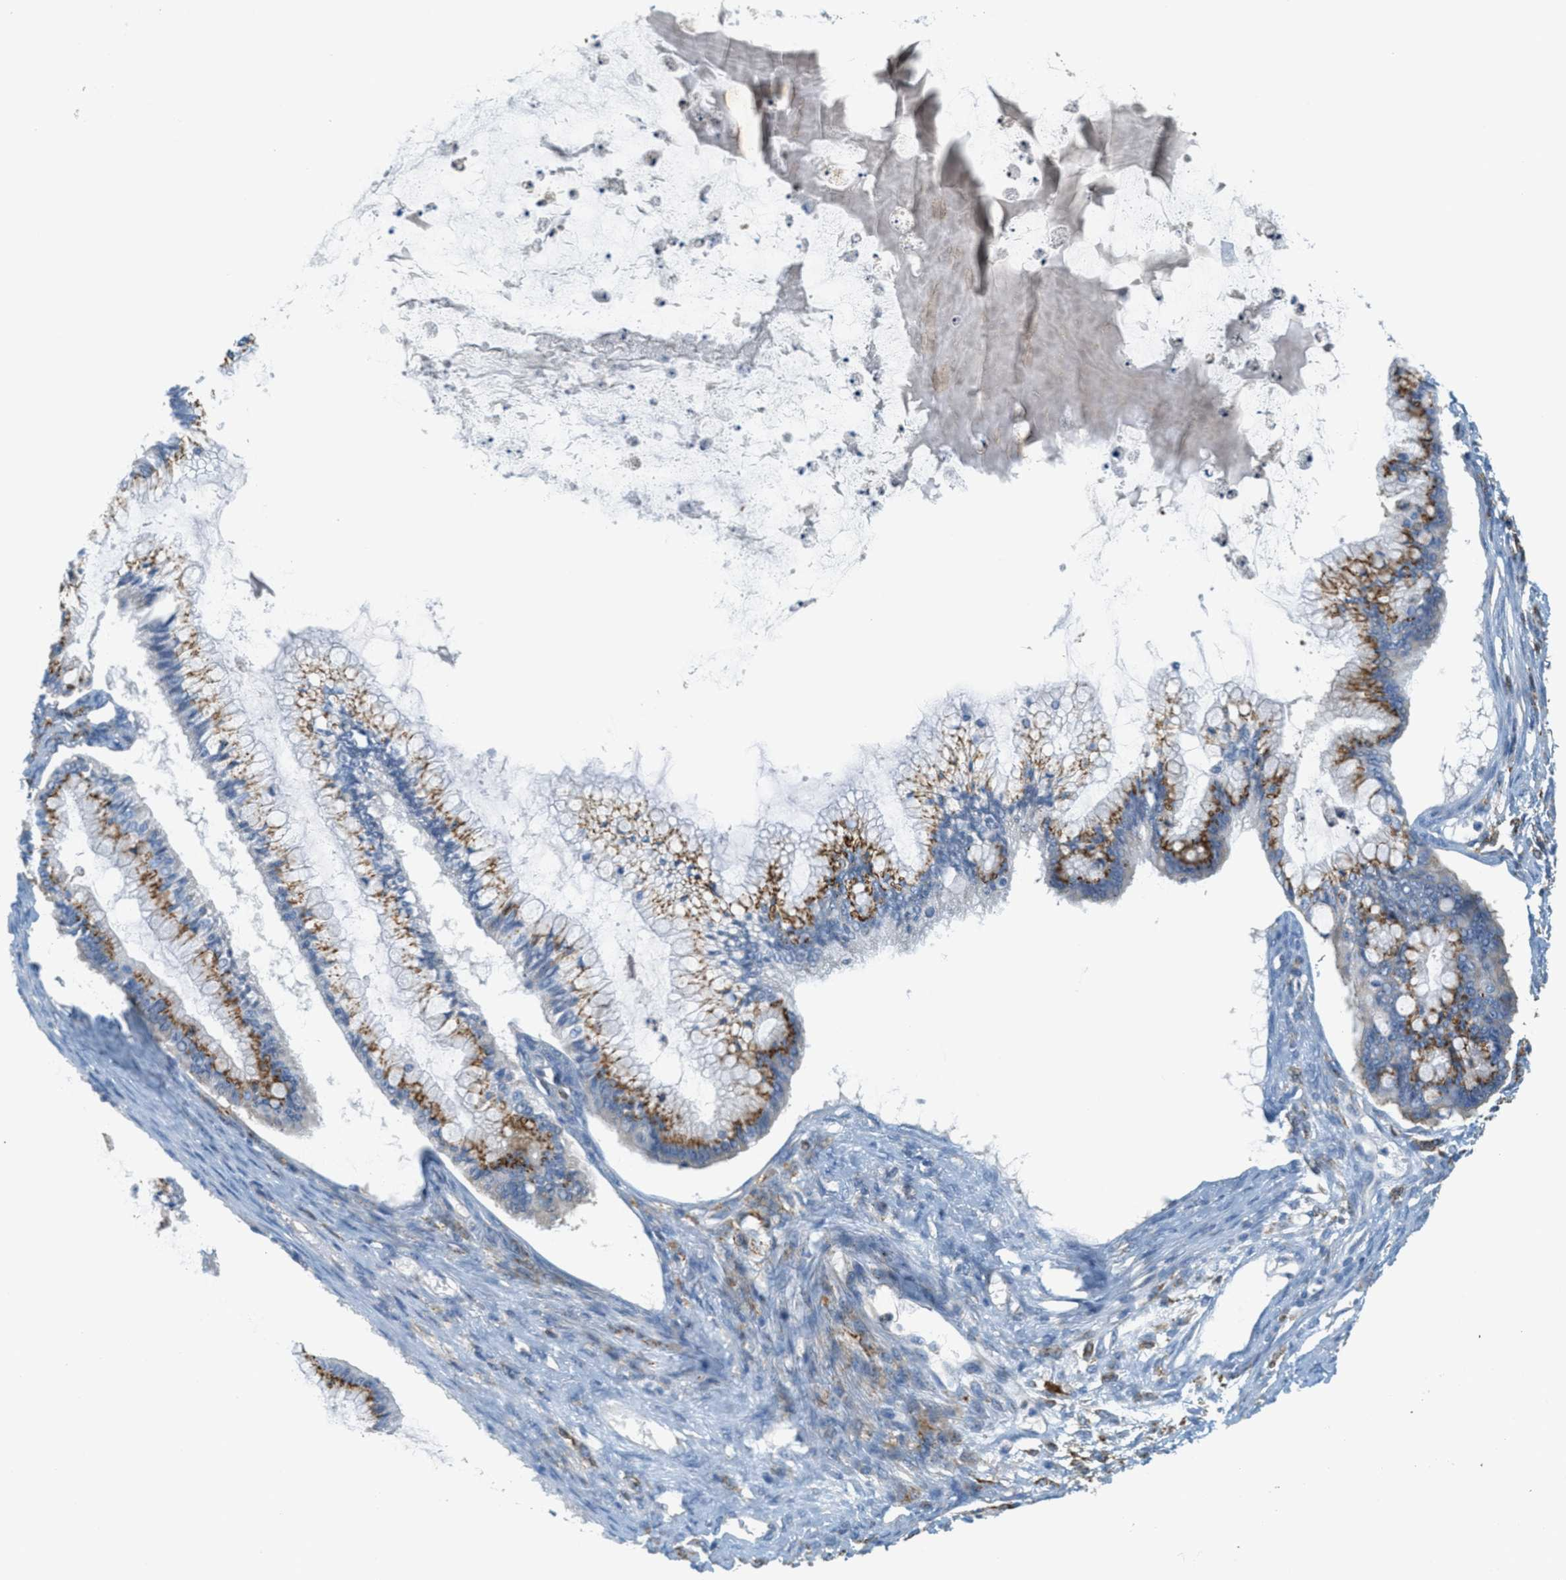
{"staining": {"intensity": "moderate", "quantity": ">75%", "location": "cytoplasmic/membranous"}, "tissue": "ovarian cancer", "cell_type": "Tumor cells", "image_type": "cancer", "snomed": [{"axis": "morphology", "description": "Cystadenocarcinoma, mucinous, NOS"}, {"axis": "topography", "description": "Ovary"}], "caption": "Immunohistochemical staining of human ovarian cancer reveals medium levels of moderate cytoplasmic/membranous staining in about >75% of tumor cells.", "gene": "ABCF1", "patient": {"sex": "female", "age": 57}}